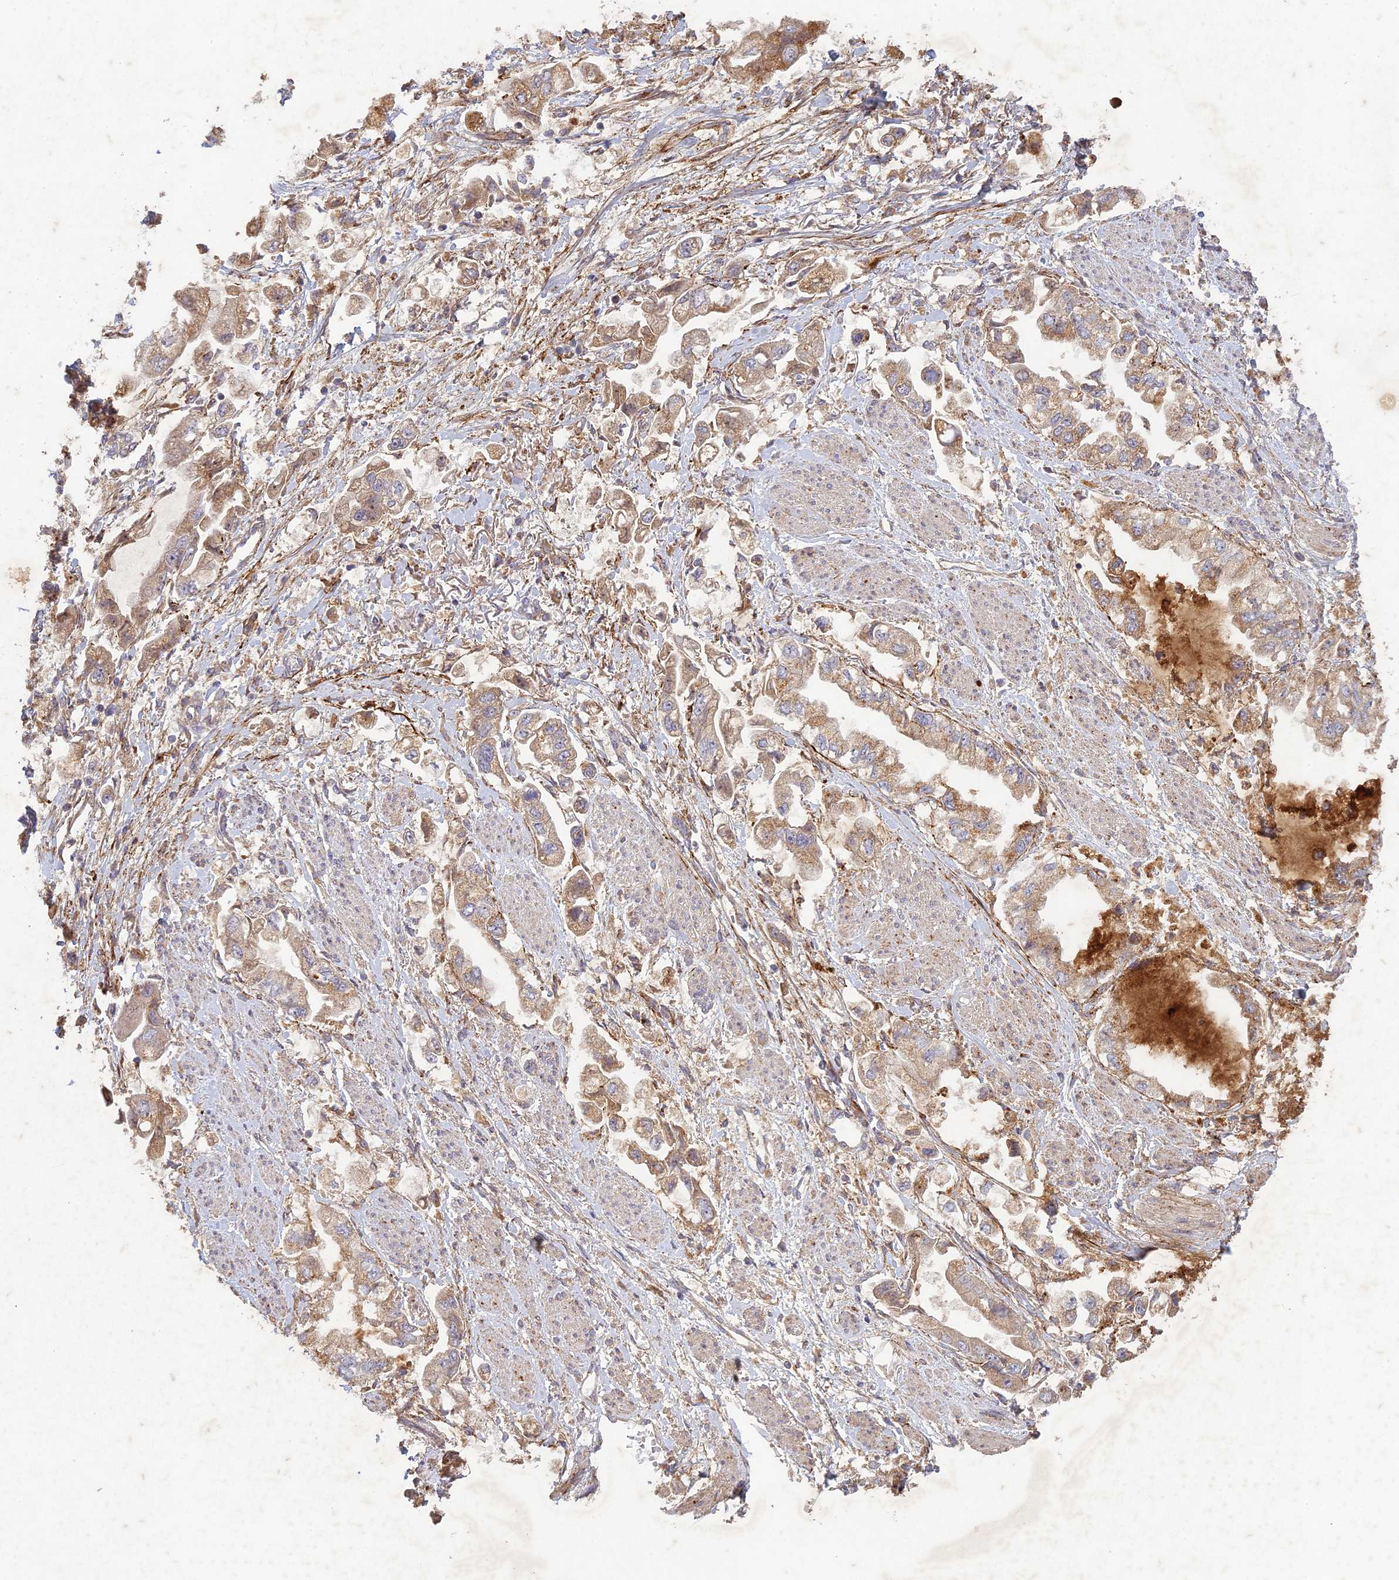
{"staining": {"intensity": "moderate", "quantity": ">75%", "location": "cytoplasmic/membranous"}, "tissue": "stomach cancer", "cell_type": "Tumor cells", "image_type": "cancer", "snomed": [{"axis": "morphology", "description": "Adenocarcinoma, NOS"}, {"axis": "topography", "description": "Stomach"}], "caption": "Stomach cancer (adenocarcinoma) stained for a protein shows moderate cytoplasmic/membranous positivity in tumor cells. Using DAB (3,3'-diaminobenzidine) (brown) and hematoxylin (blue) stains, captured at high magnification using brightfield microscopy.", "gene": "TCF25", "patient": {"sex": "male", "age": 62}}